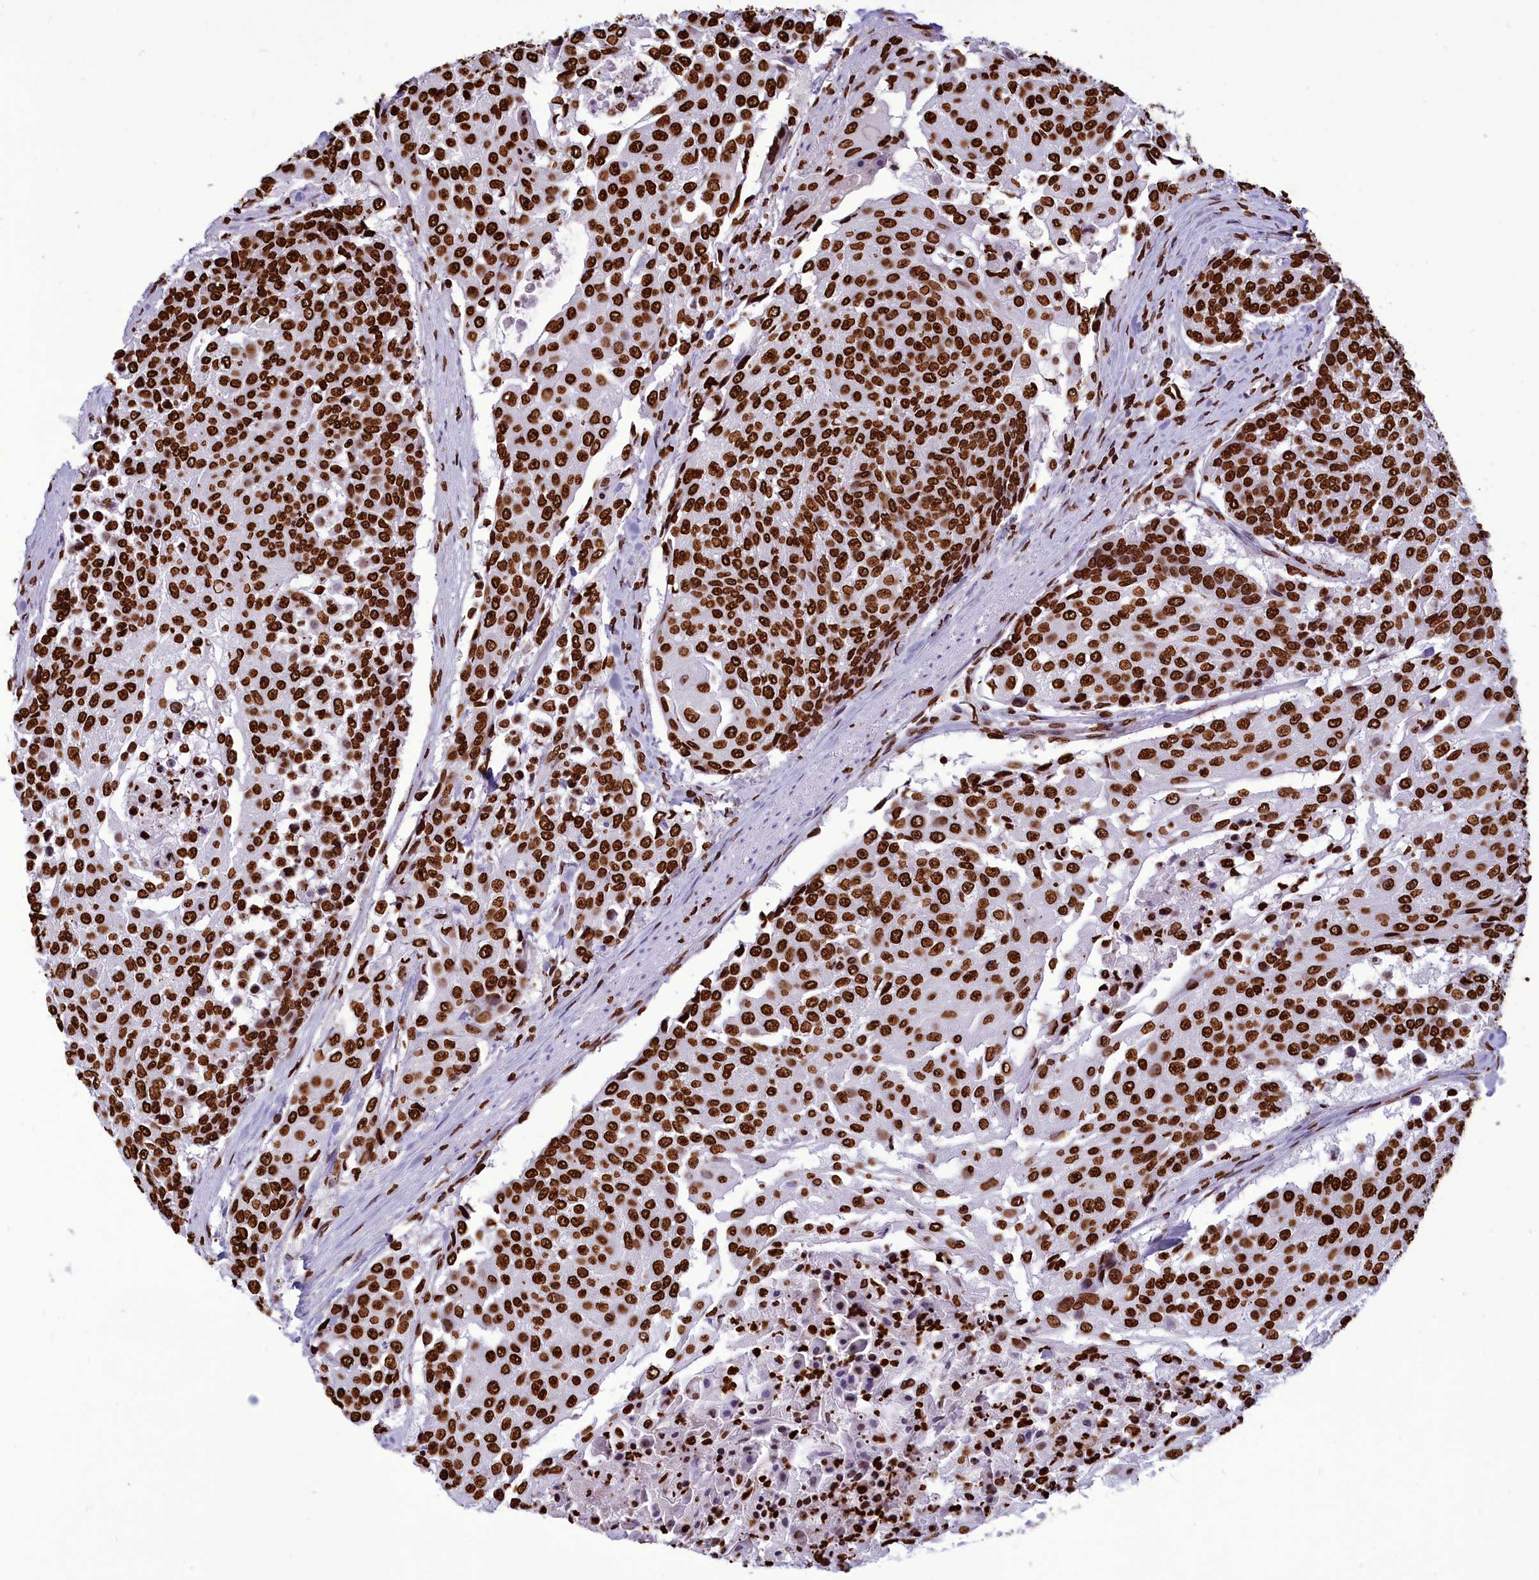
{"staining": {"intensity": "strong", "quantity": ">75%", "location": "nuclear"}, "tissue": "urothelial cancer", "cell_type": "Tumor cells", "image_type": "cancer", "snomed": [{"axis": "morphology", "description": "Urothelial carcinoma, High grade"}, {"axis": "topography", "description": "Urinary bladder"}], "caption": "Urothelial cancer stained with immunohistochemistry displays strong nuclear expression in about >75% of tumor cells. The protein is shown in brown color, while the nuclei are stained blue.", "gene": "AKAP17A", "patient": {"sex": "female", "age": 63}}